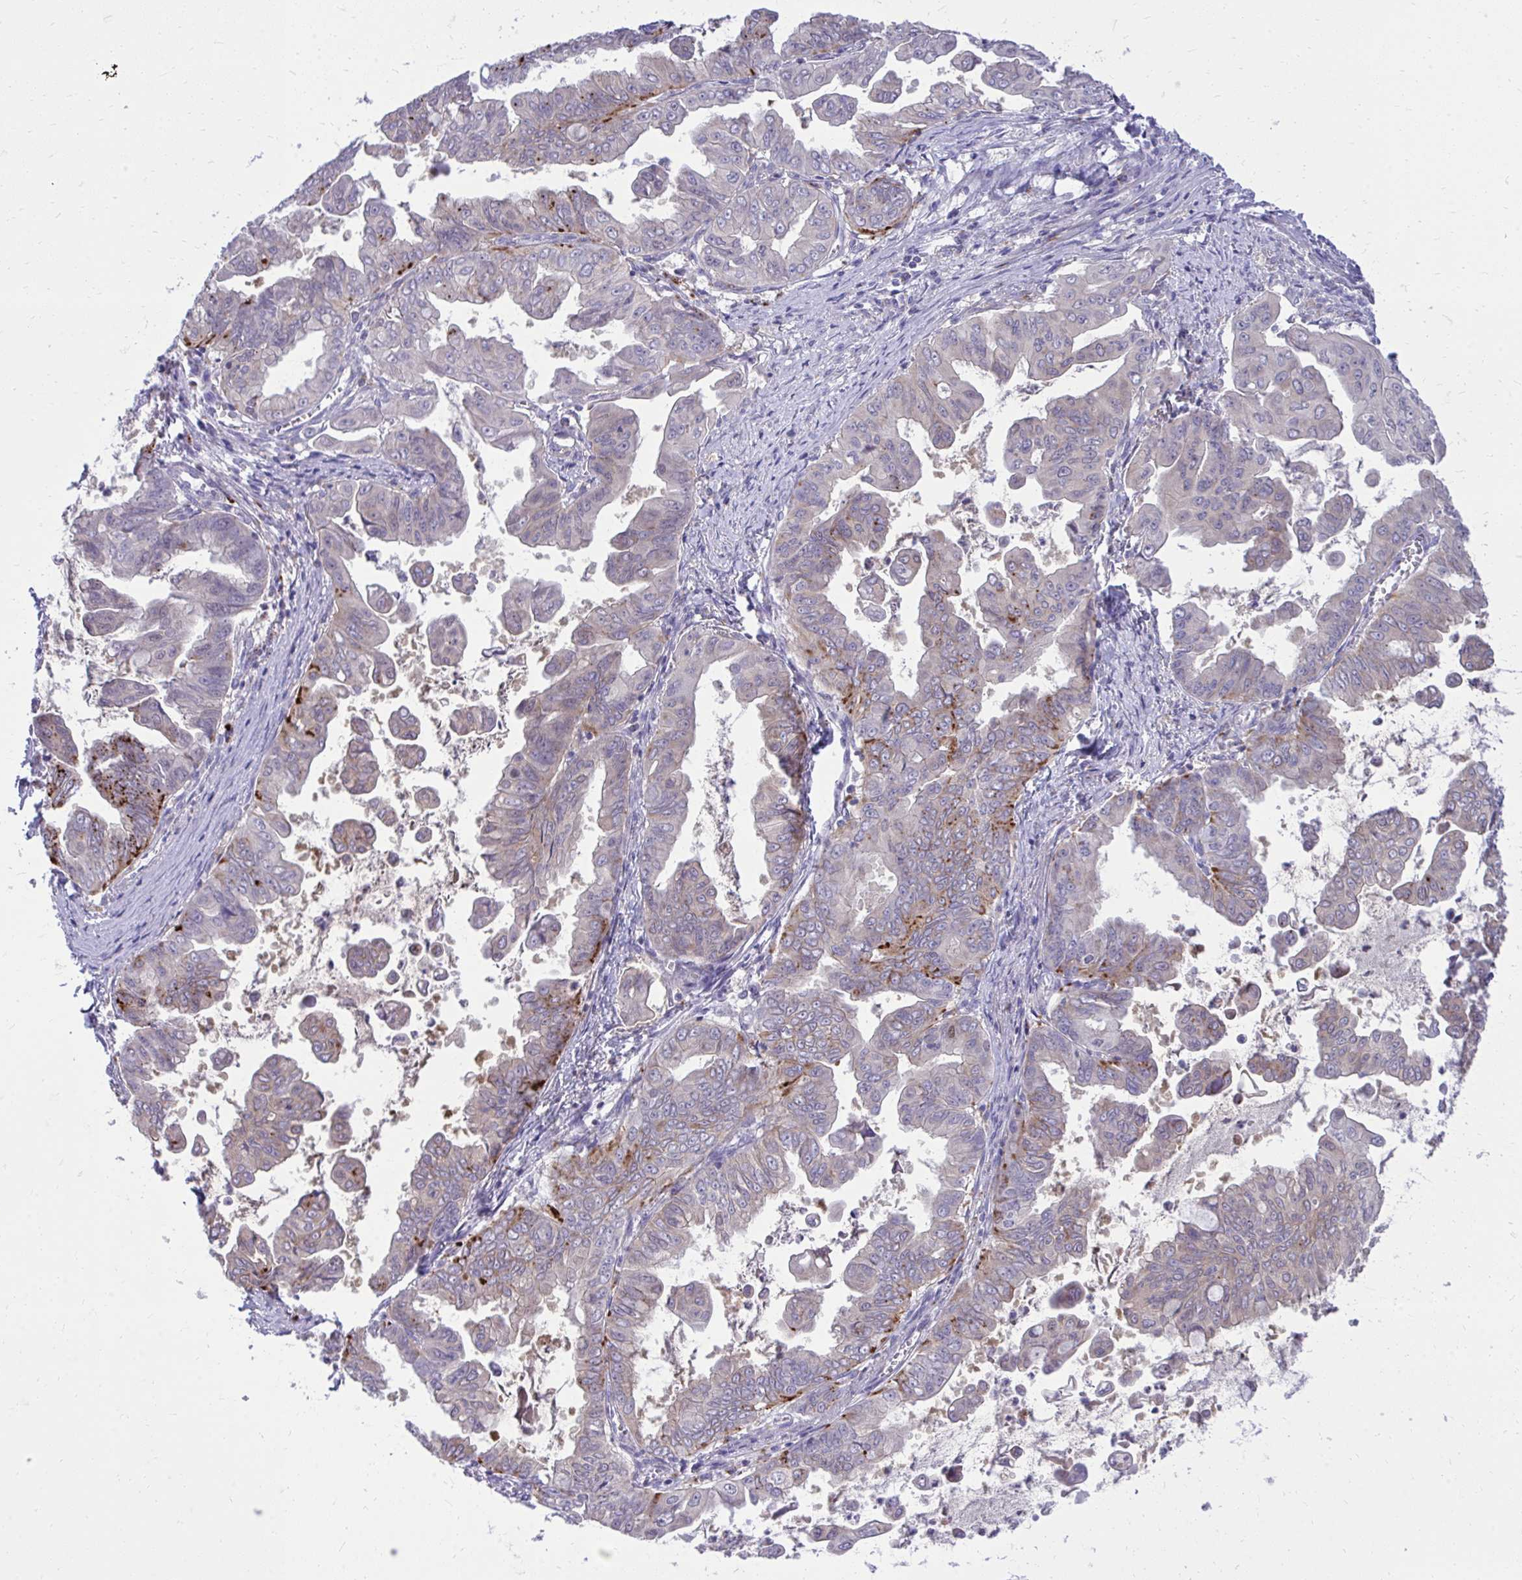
{"staining": {"intensity": "moderate", "quantity": "<25%", "location": "cytoplasmic/membranous"}, "tissue": "stomach cancer", "cell_type": "Tumor cells", "image_type": "cancer", "snomed": [{"axis": "morphology", "description": "Adenocarcinoma, NOS"}, {"axis": "topography", "description": "Stomach, upper"}], "caption": "There is low levels of moderate cytoplasmic/membranous staining in tumor cells of stomach adenocarcinoma, as demonstrated by immunohistochemical staining (brown color).", "gene": "TP53I11", "patient": {"sex": "male", "age": 80}}